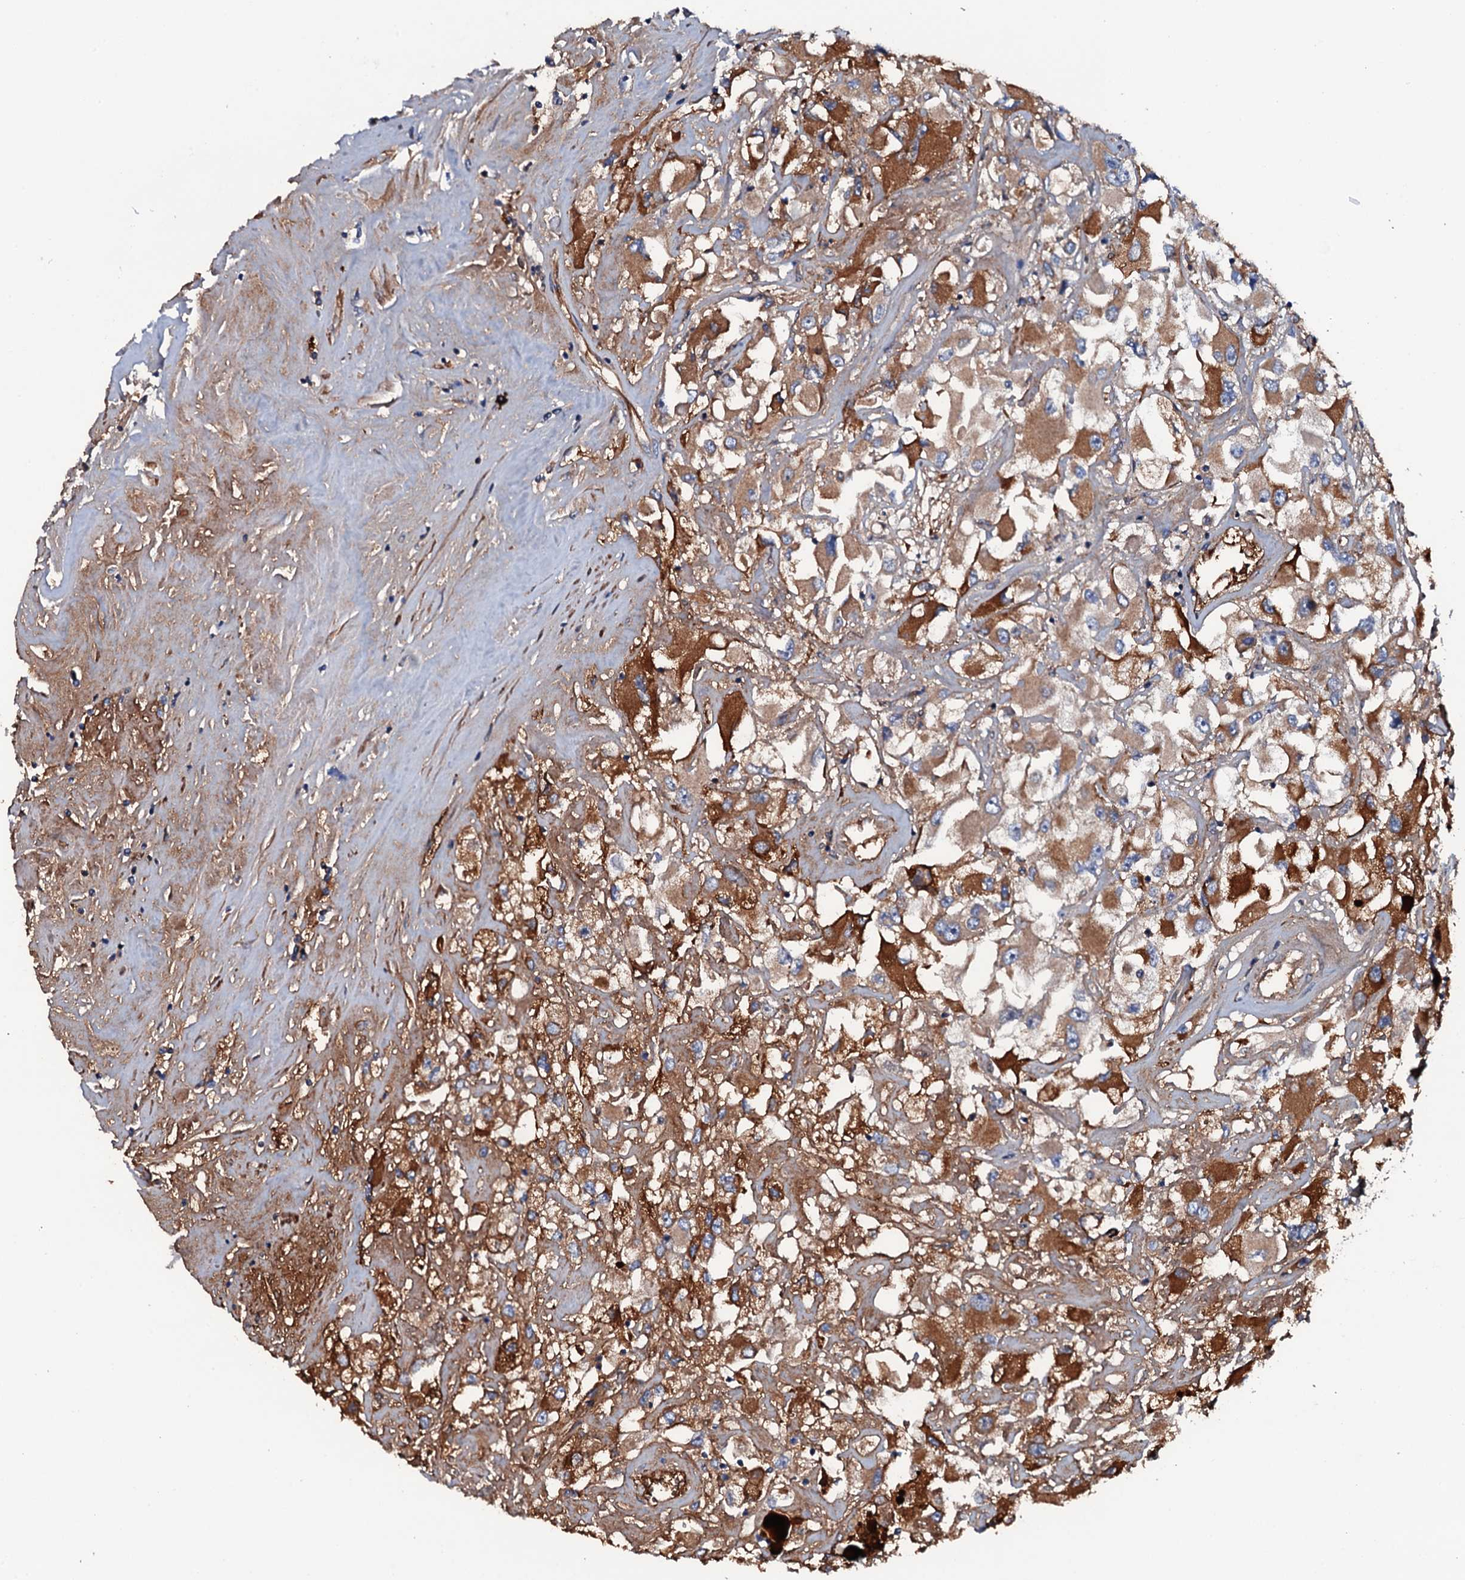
{"staining": {"intensity": "strong", "quantity": "25%-75%", "location": "cytoplasmic/membranous"}, "tissue": "renal cancer", "cell_type": "Tumor cells", "image_type": "cancer", "snomed": [{"axis": "morphology", "description": "Adenocarcinoma, NOS"}, {"axis": "topography", "description": "Kidney"}], "caption": "Protein positivity by immunohistochemistry (IHC) exhibits strong cytoplasmic/membranous staining in approximately 25%-75% of tumor cells in renal cancer (adenocarcinoma).", "gene": "NEK1", "patient": {"sex": "female", "age": 52}}